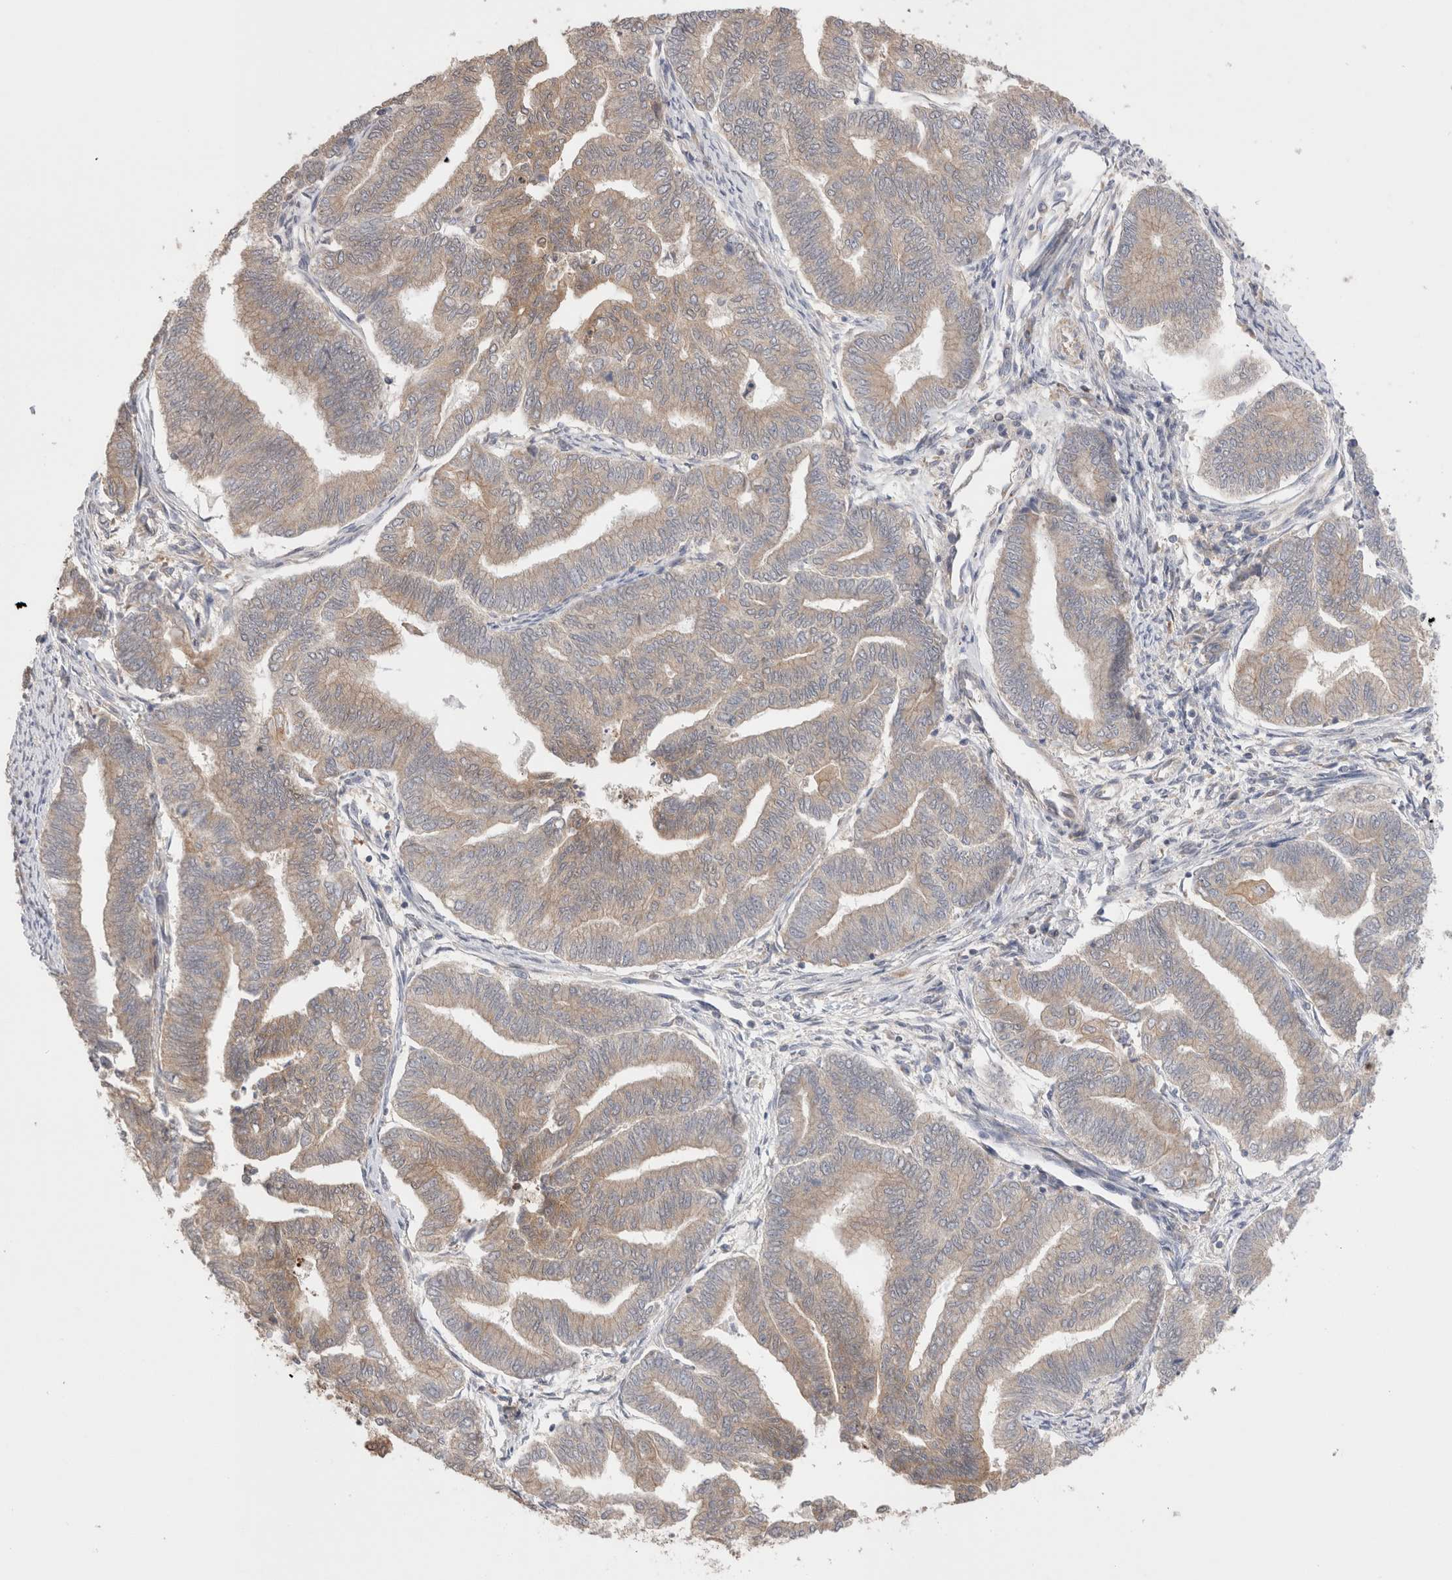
{"staining": {"intensity": "moderate", "quantity": "25%-75%", "location": "cytoplasmic/membranous"}, "tissue": "endometrial cancer", "cell_type": "Tumor cells", "image_type": "cancer", "snomed": [{"axis": "morphology", "description": "Adenocarcinoma, NOS"}, {"axis": "topography", "description": "Endometrium"}], "caption": "This is an image of IHC staining of endometrial cancer, which shows moderate staining in the cytoplasmic/membranous of tumor cells.", "gene": "SLC29A1", "patient": {"sex": "female", "age": 79}}